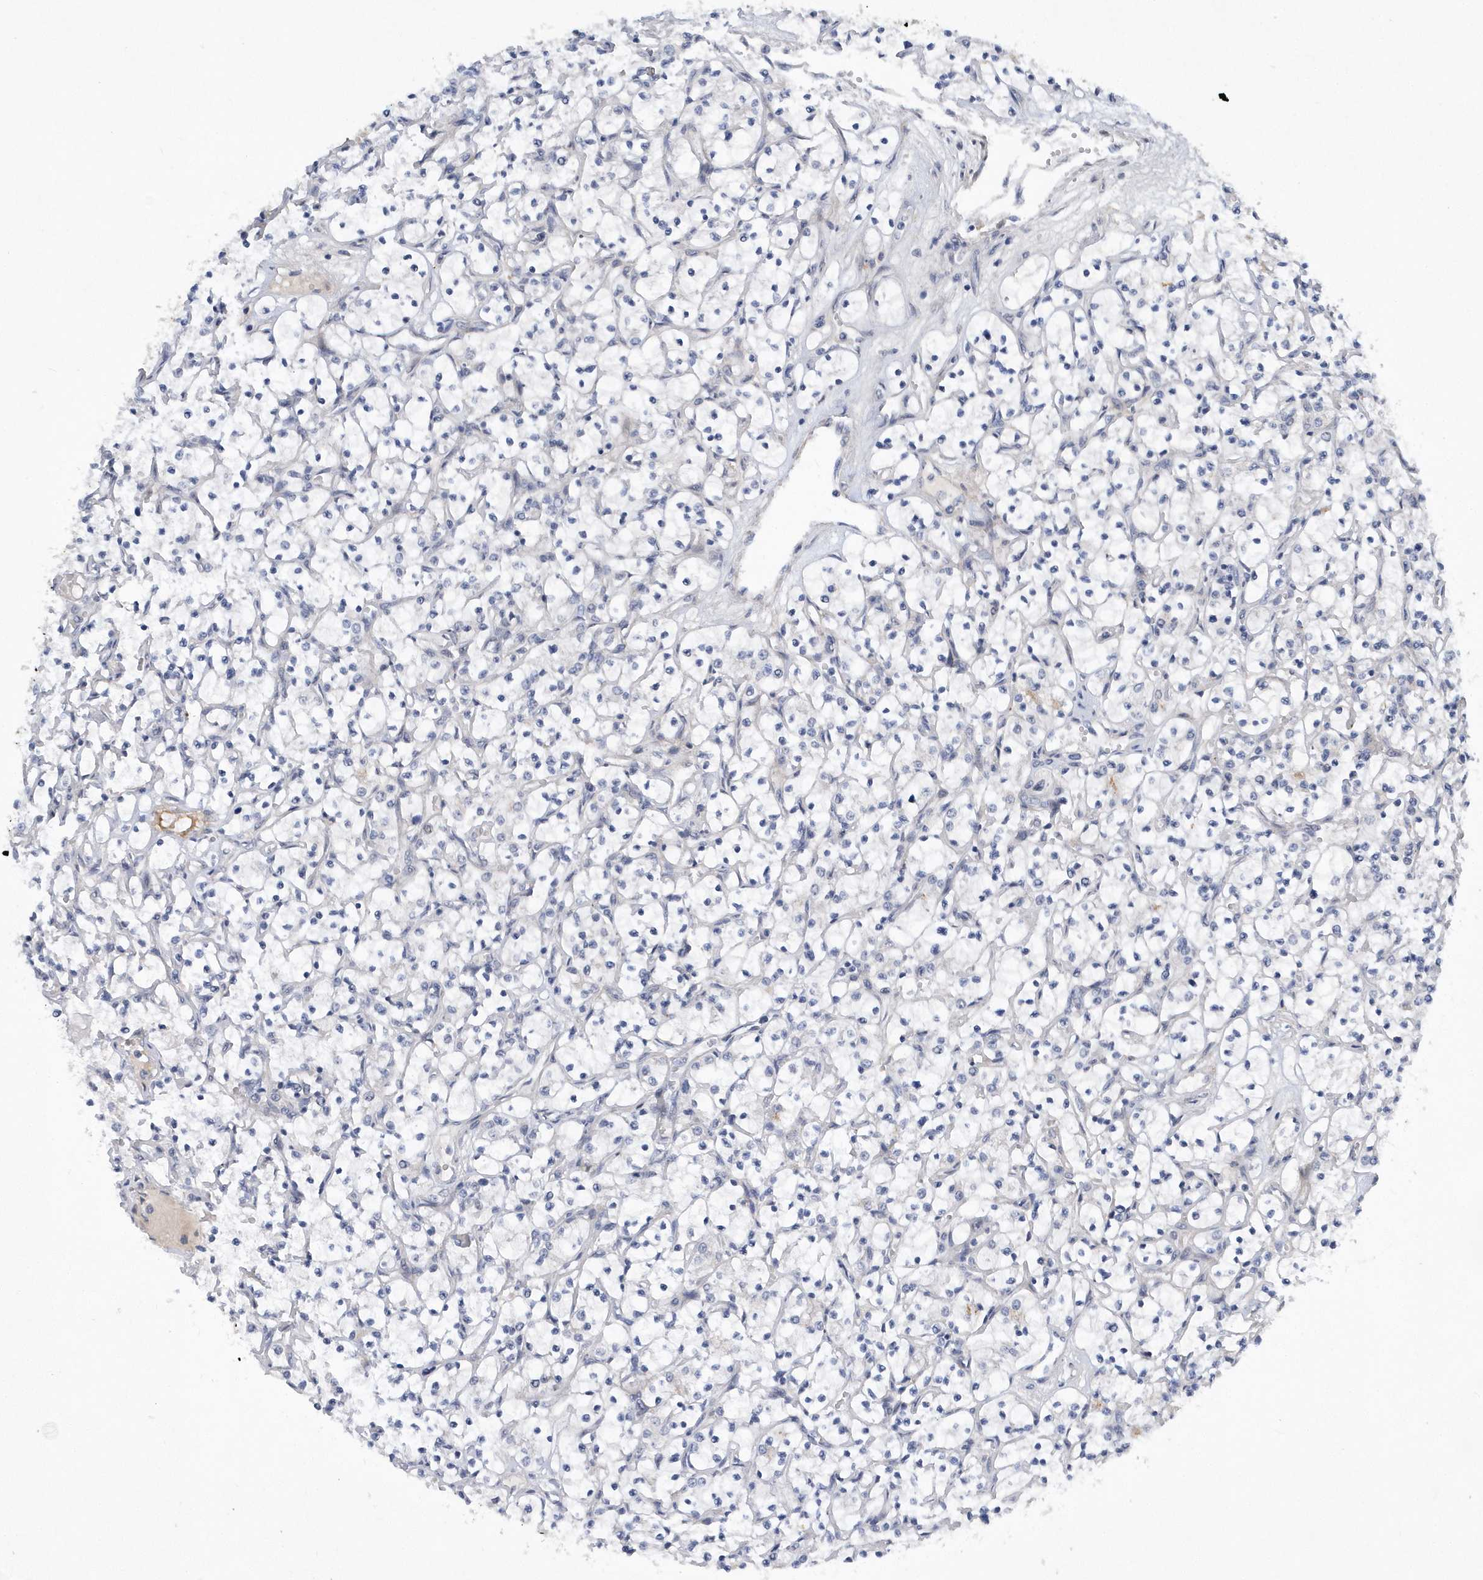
{"staining": {"intensity": "negative", "quantity": "none", "location": "none"}, "tissue": "renal cancer", "cell_type": "Tumor cells", "image_type": "cancer", "snomed": [{"axis": "morphology", "description": "Adenocarcinoma, NOS"}, {"axis": "topography", "description": "Kidney"}], "caption": "Immunohistochemical staining of renal adenocarcinoma displays no significant positivity in tumor cells.", "gene": "FAM217A", "patient": {"sex": "female", "age": 69}}